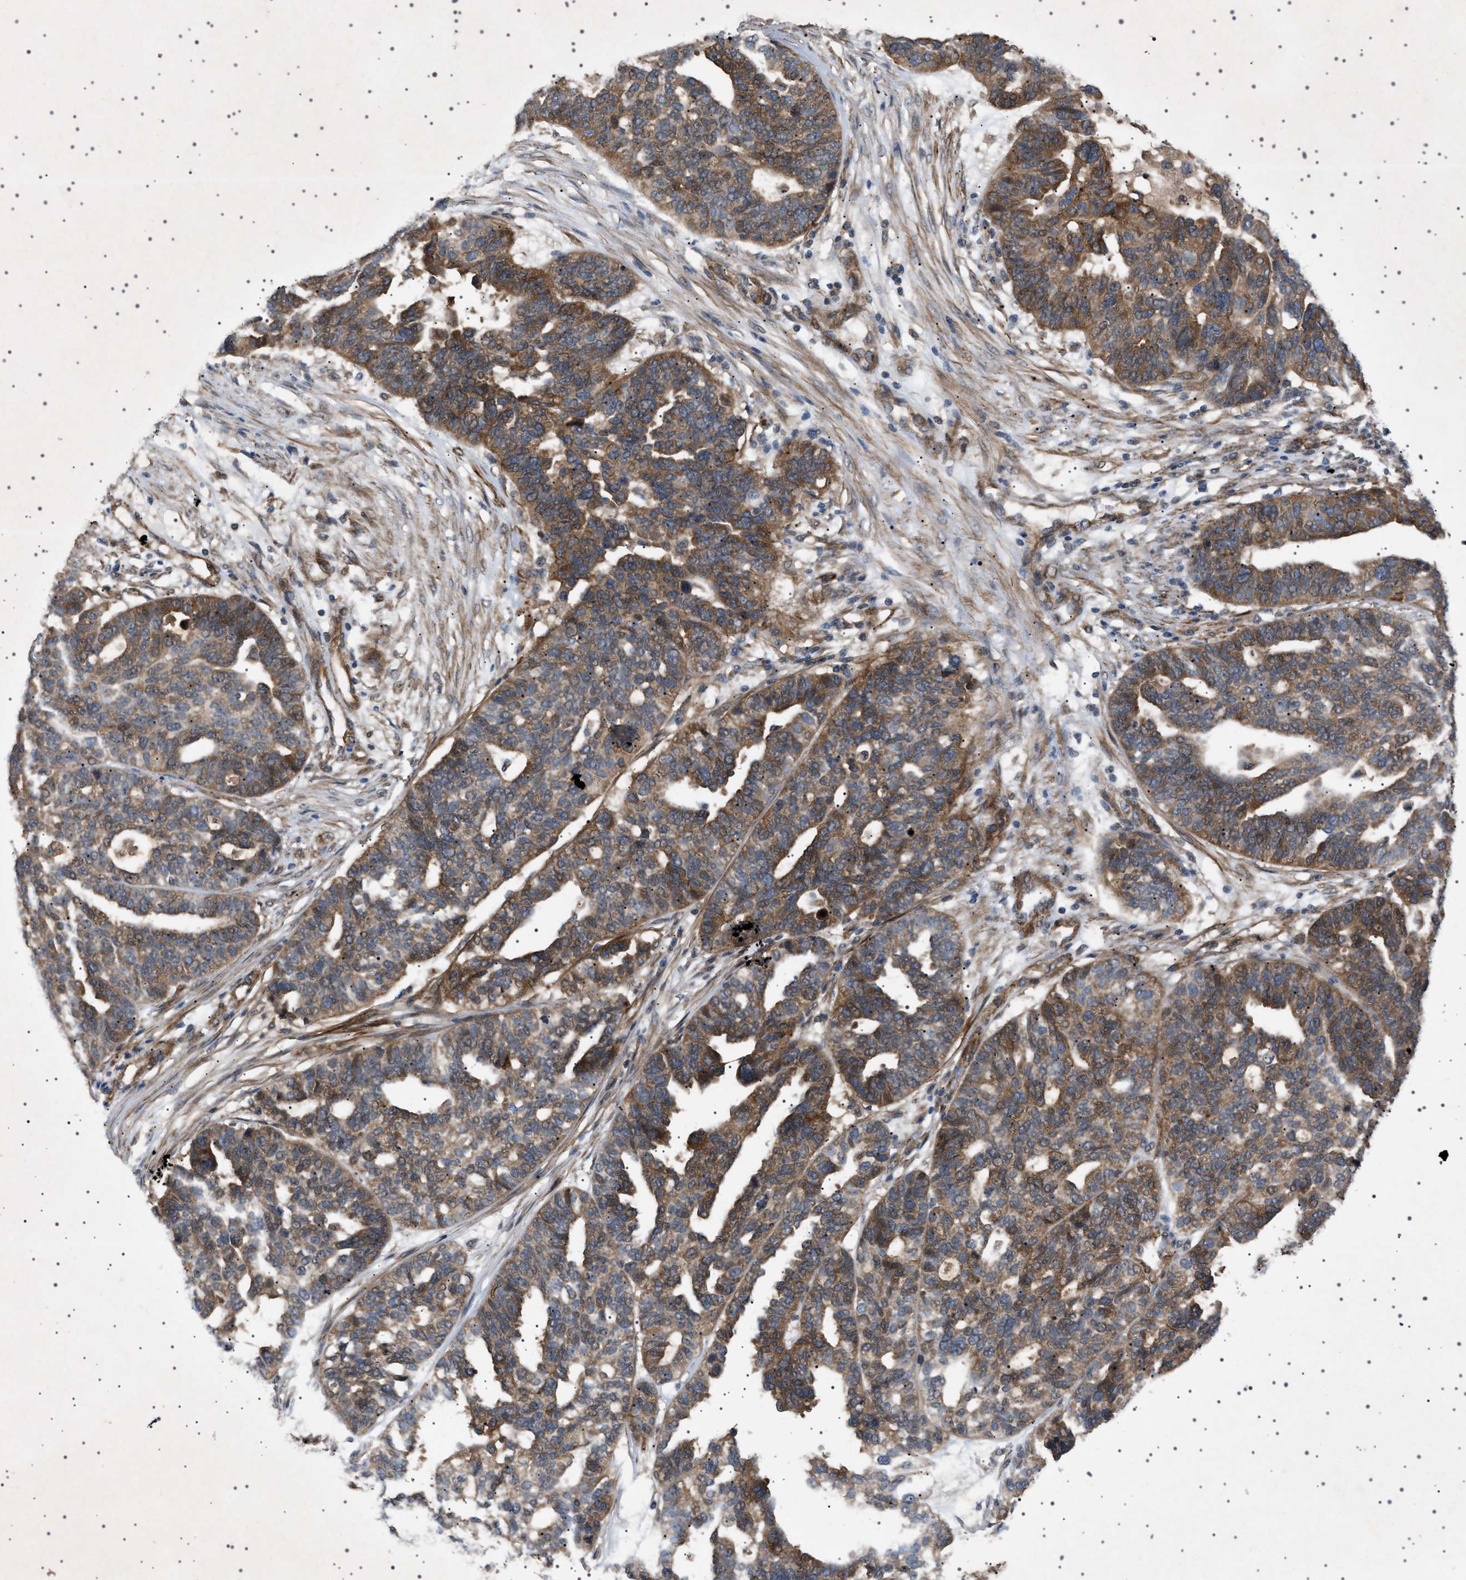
{"staining": {"intensity": "strong", "quantity": ">75%", "location": "cytoplasmic/membranous"}, "tissue": "ovarian cancer", "cell_type": "Tumor cells", "image_type": "cancer", "snomed": [{"axis": "morphology", "description": "Cystadenocarcinoma, serous, NOS"}, {"axis": "topography", "description": "Ovary"}], "caption": "This is a histology image of IHC staining of ovarian serous cystadenocarcinoma, which shows strong positivity in the cytoplasmic/membranous of tumor cells.", "gene": "CCDC186", "patient": {"sex": "female", "age": 59}}